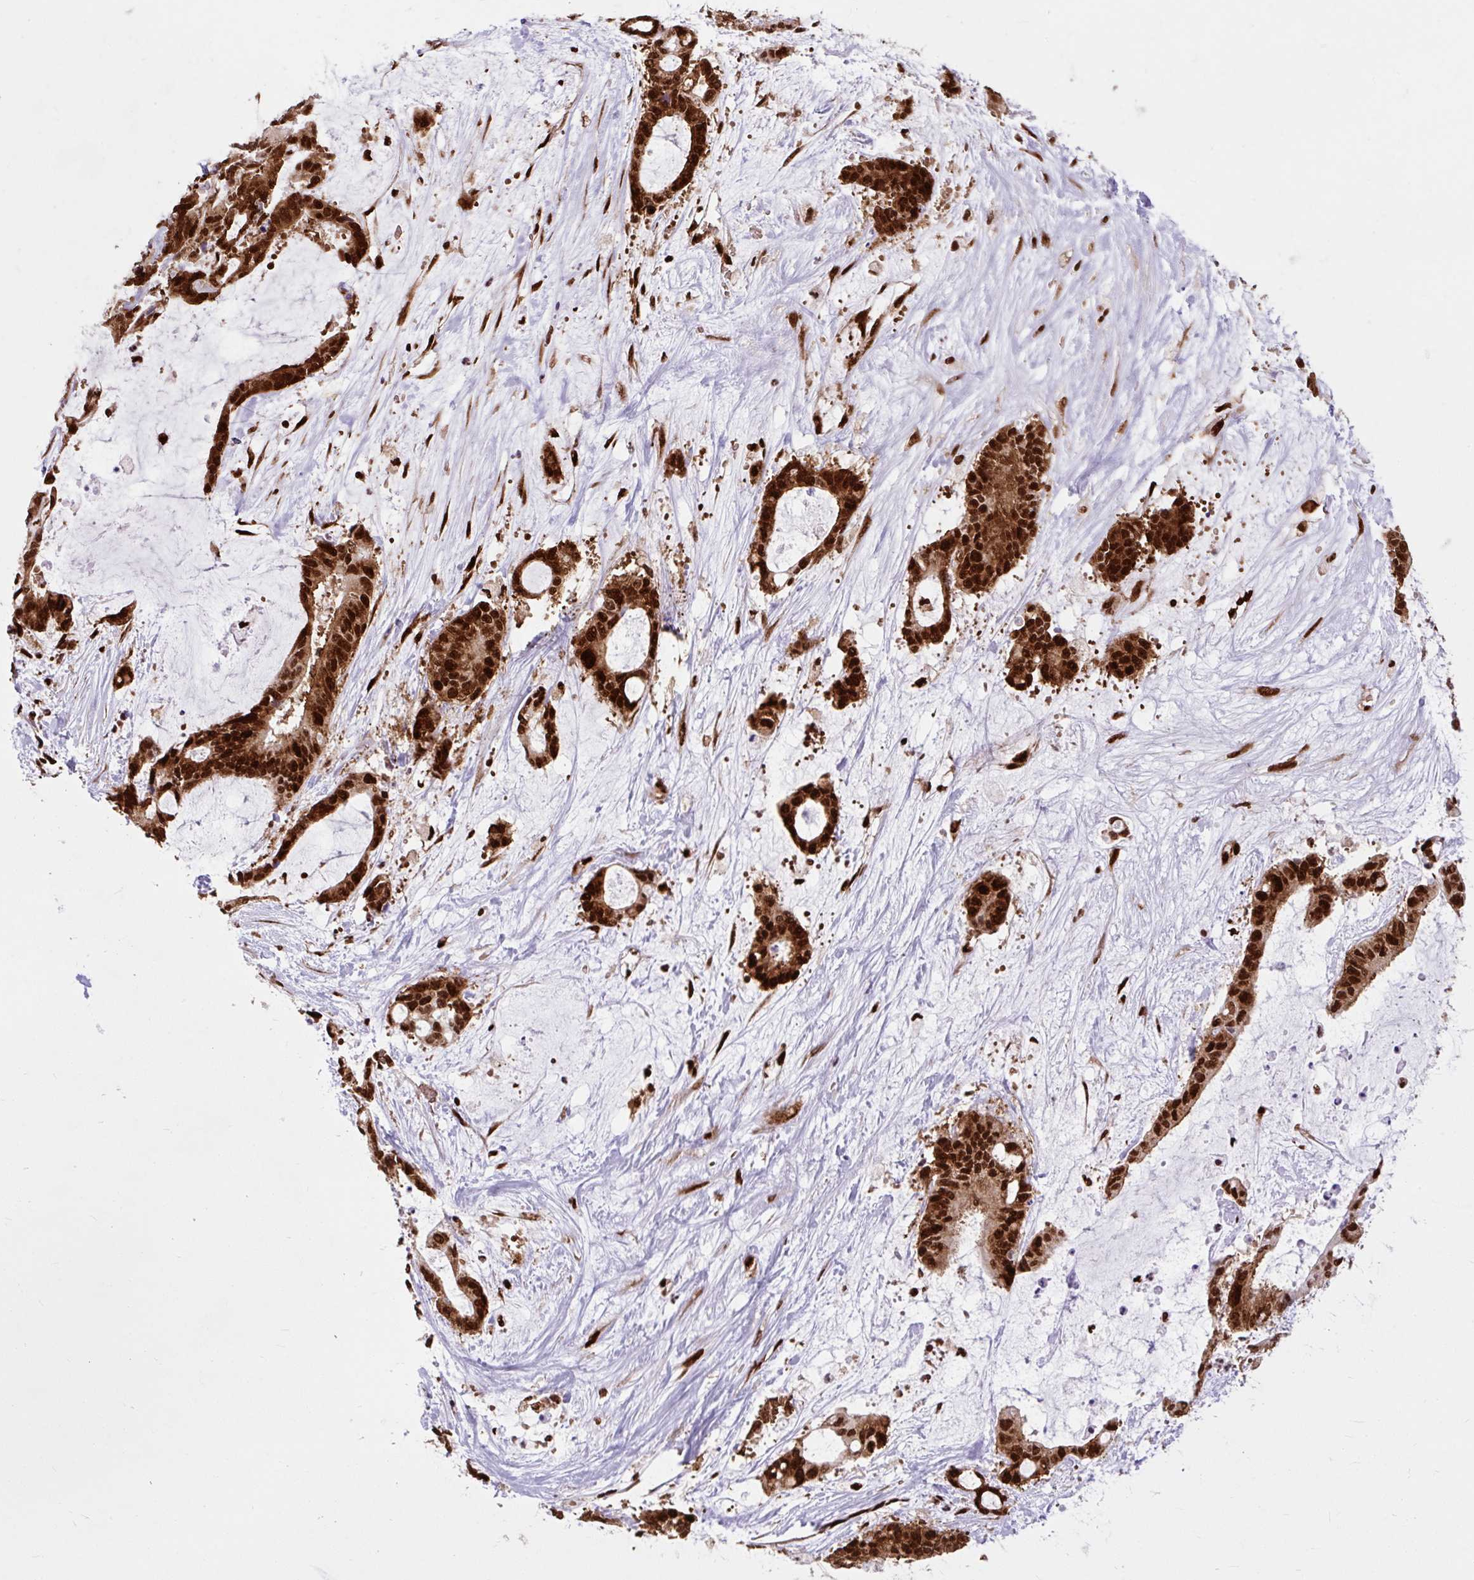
{"staining": {"intensity": "strong", "quantity": ">75%", "location": "cytoplasmic/membranous,nuclear"}, "tissue": "liver cancer", "cell_type": "Tumor cells", "image_type": "cancer", "snomed": [{"axis": "morphology", "description": "Normal tissue, NOS"}, {"axis": "morphology", "description": "Cholangiocarcinoma"}, {"axis": "topography", "description": "Liver"}, {"axis": "topography", "description": "Peripheral nerve tissue"}], "caption": "A histopathology image of human cholangiocarcinoma (liver) stained for a protein displays strong cytoplasmic/membranous and nuclear brown staining in tumor cells.", "gene": "FUS", "patient": {"sex": "female", "age": 73}}